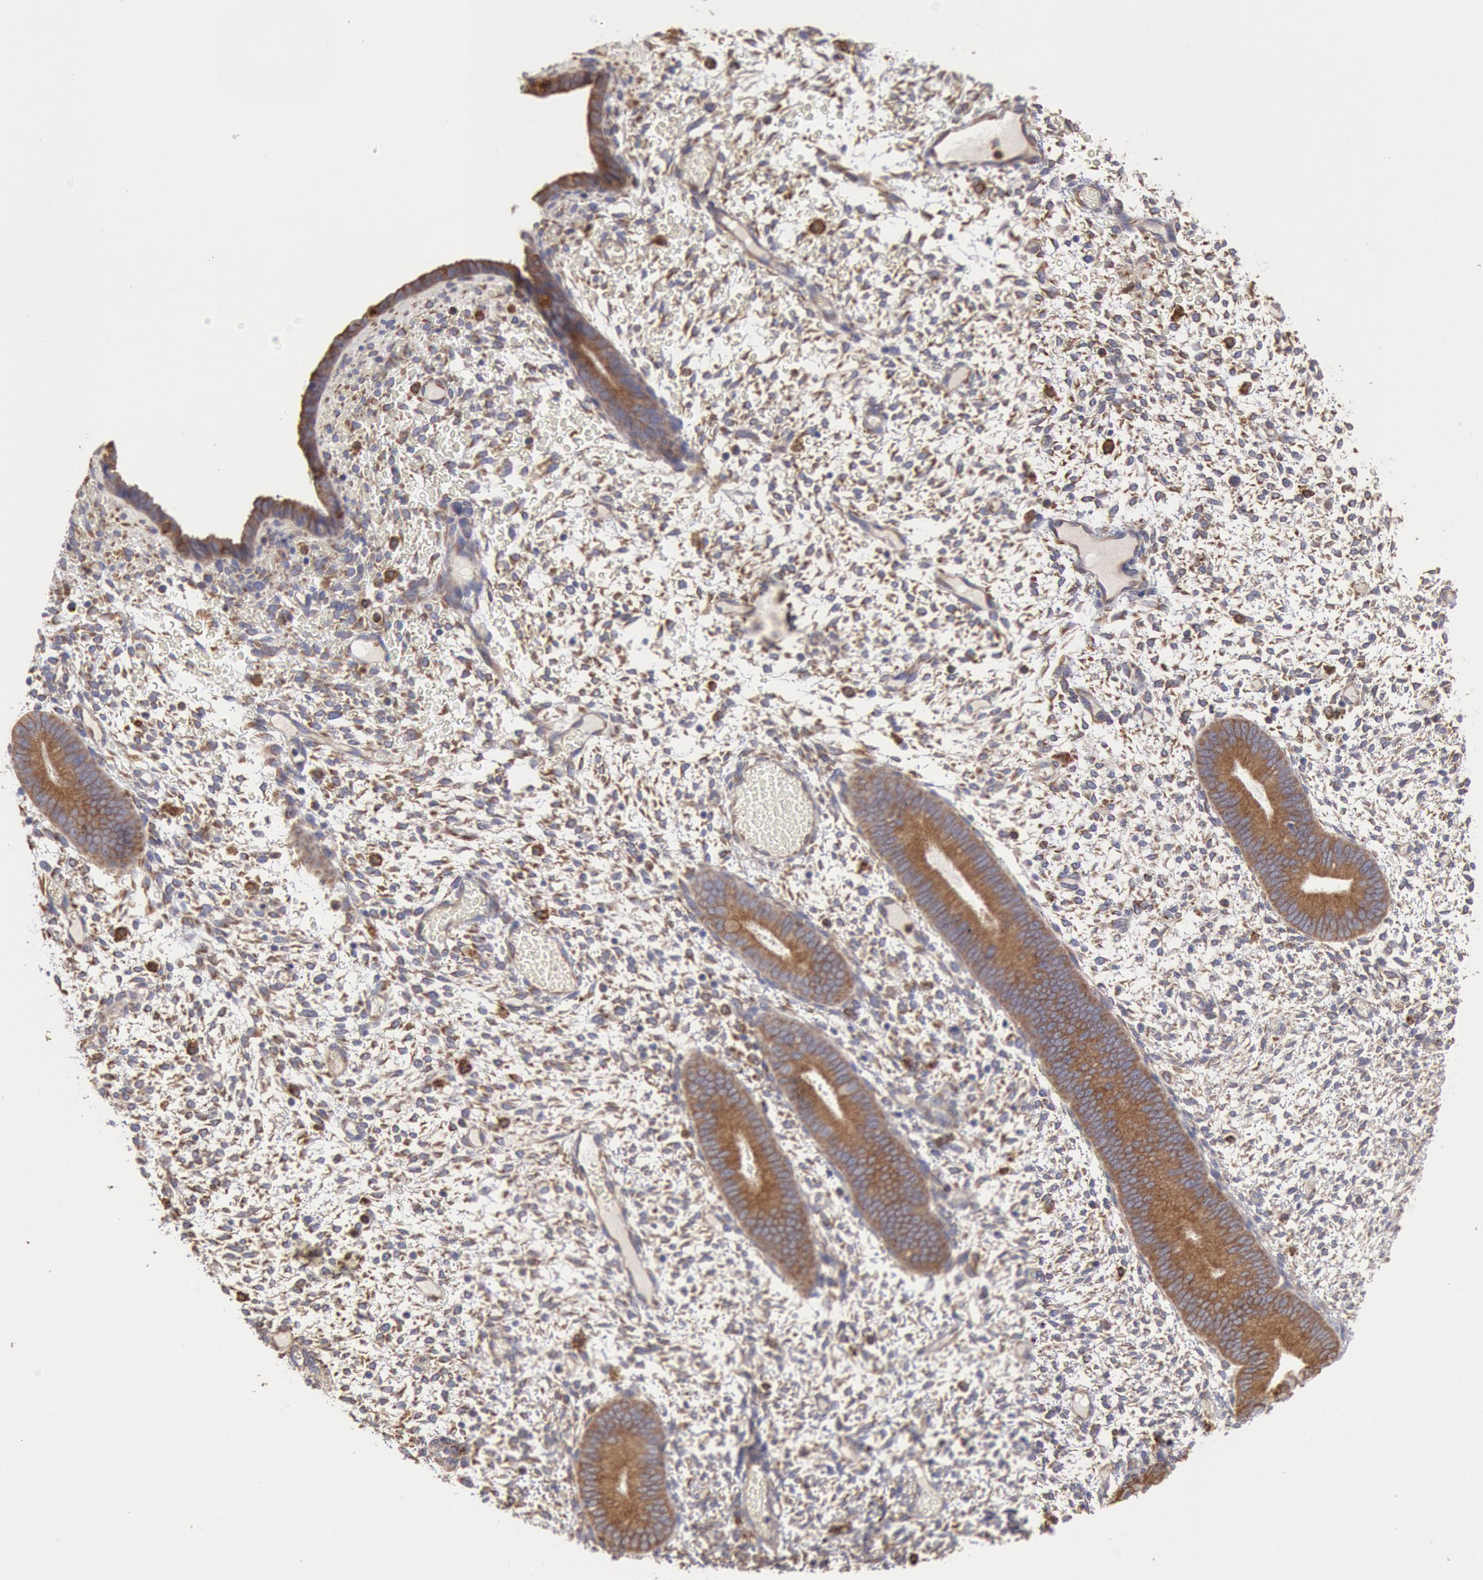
{"staining": {"intensity": "moderate", "quantity": "25%-75%", "location": "cytoplasmic/membranous"}, "tissue": "endometrium", "cell_type": "Cells in endometrial stroma", "image_type": "normal", "snomed": [{"axis": "morphology", "description": "Normal tissue, NOS"}, {"axis": "topography", "description": "Endometrium"}], "caption": "Brown immunohistochemical staining in normal human endometrium displays moderate cytoplasmic/membranous positivity in approximately 25%-75% of cells in endometrial stroma.", "gene": "ERP44", "patient": {"sex": "female", "age": 42}}